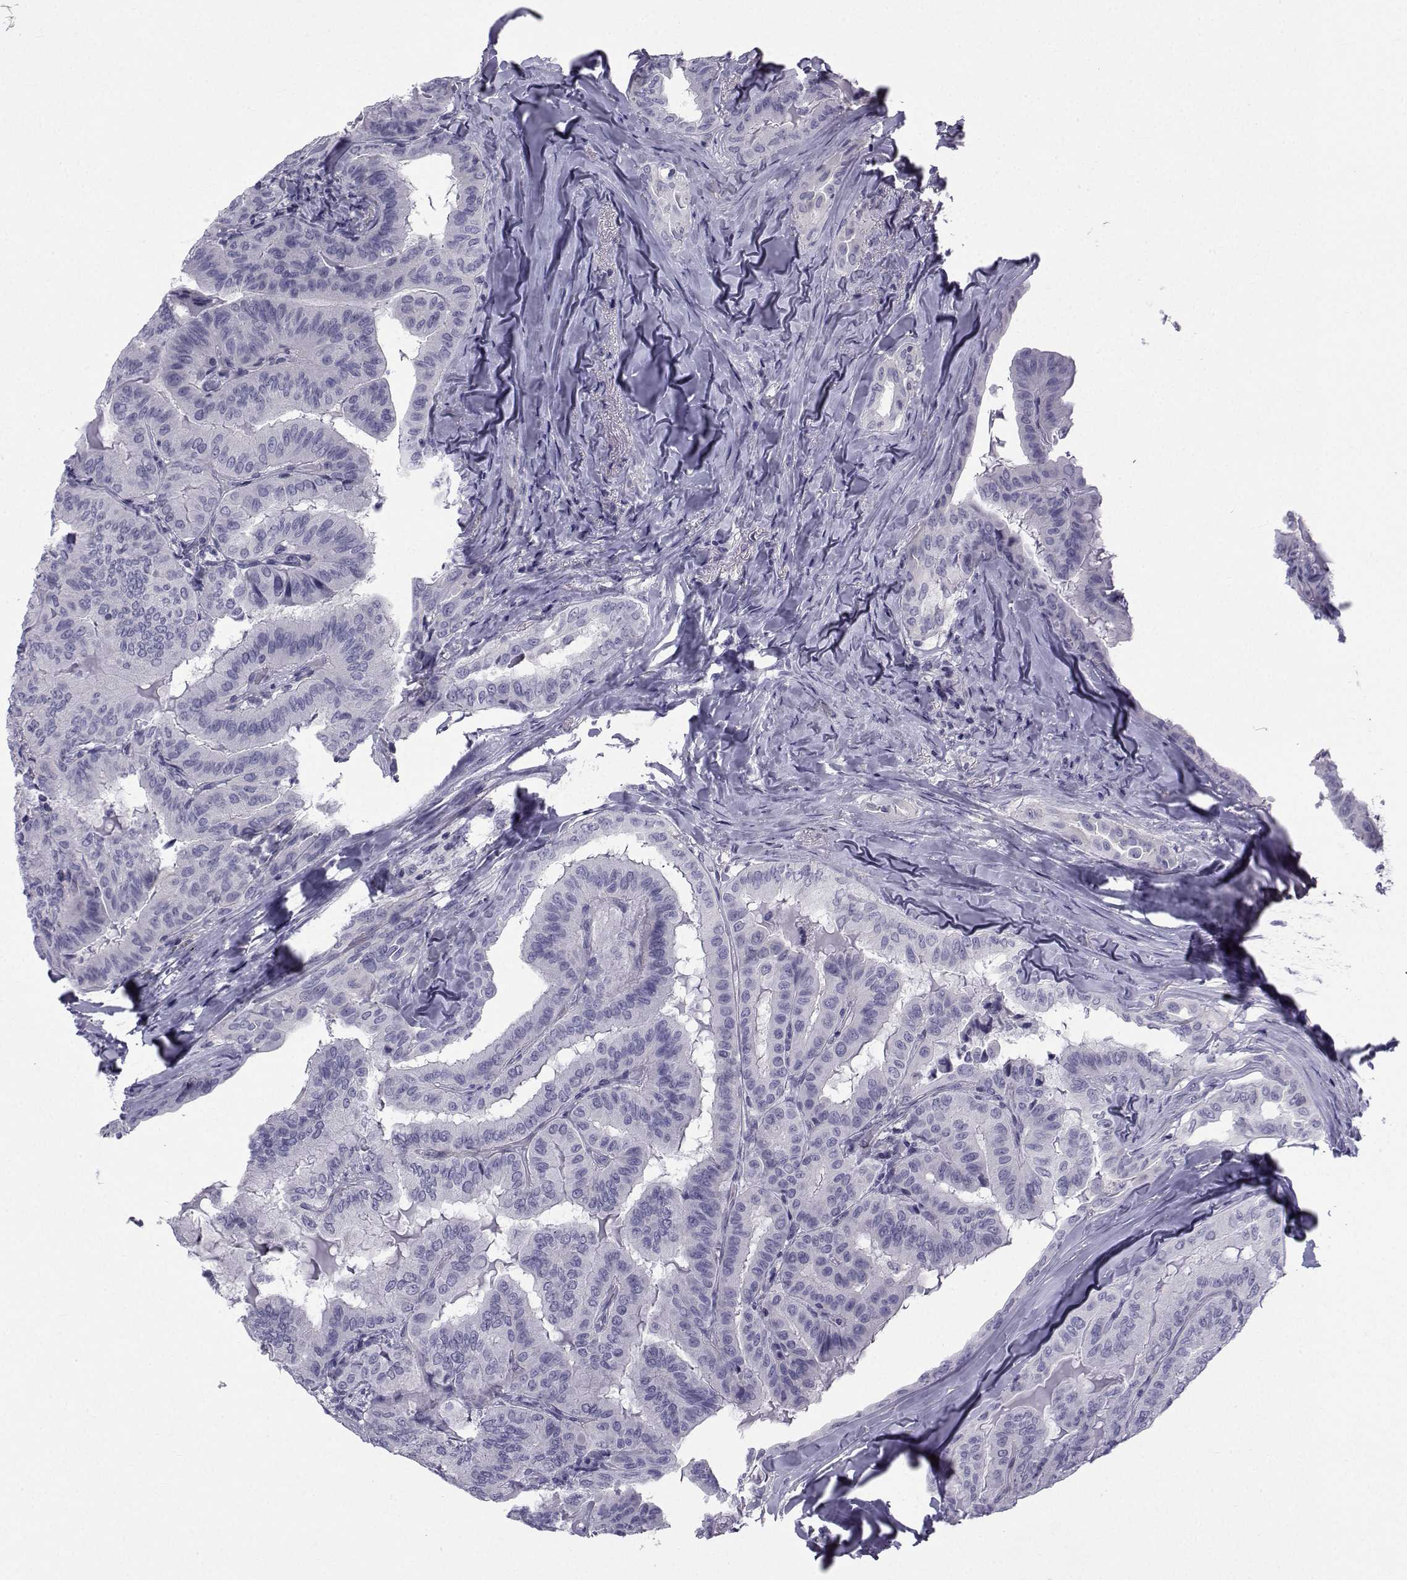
{"staining": {"intensity": "negative", "quantity": "none", "location": "none"}, "tissue": "thyroid cancer", "cell_type": "Tumor cells", "image_type": "cancer", "snomed": [{"axis": "morphology", "description": "Papillary adenocarcinoma, NOS"}, {"axis": "topography", "description": "Thyroid gland"}], "caption": "High magnification brightfield microscopy of thyroid cancer (papillary adenocarcinoma) stained with DAB (brown) and counterstained with hematoxylin (blue): tumor cells show no significant expression.", "gene": "SPANXD", "patient": {"sex": "female", "age": 68}}